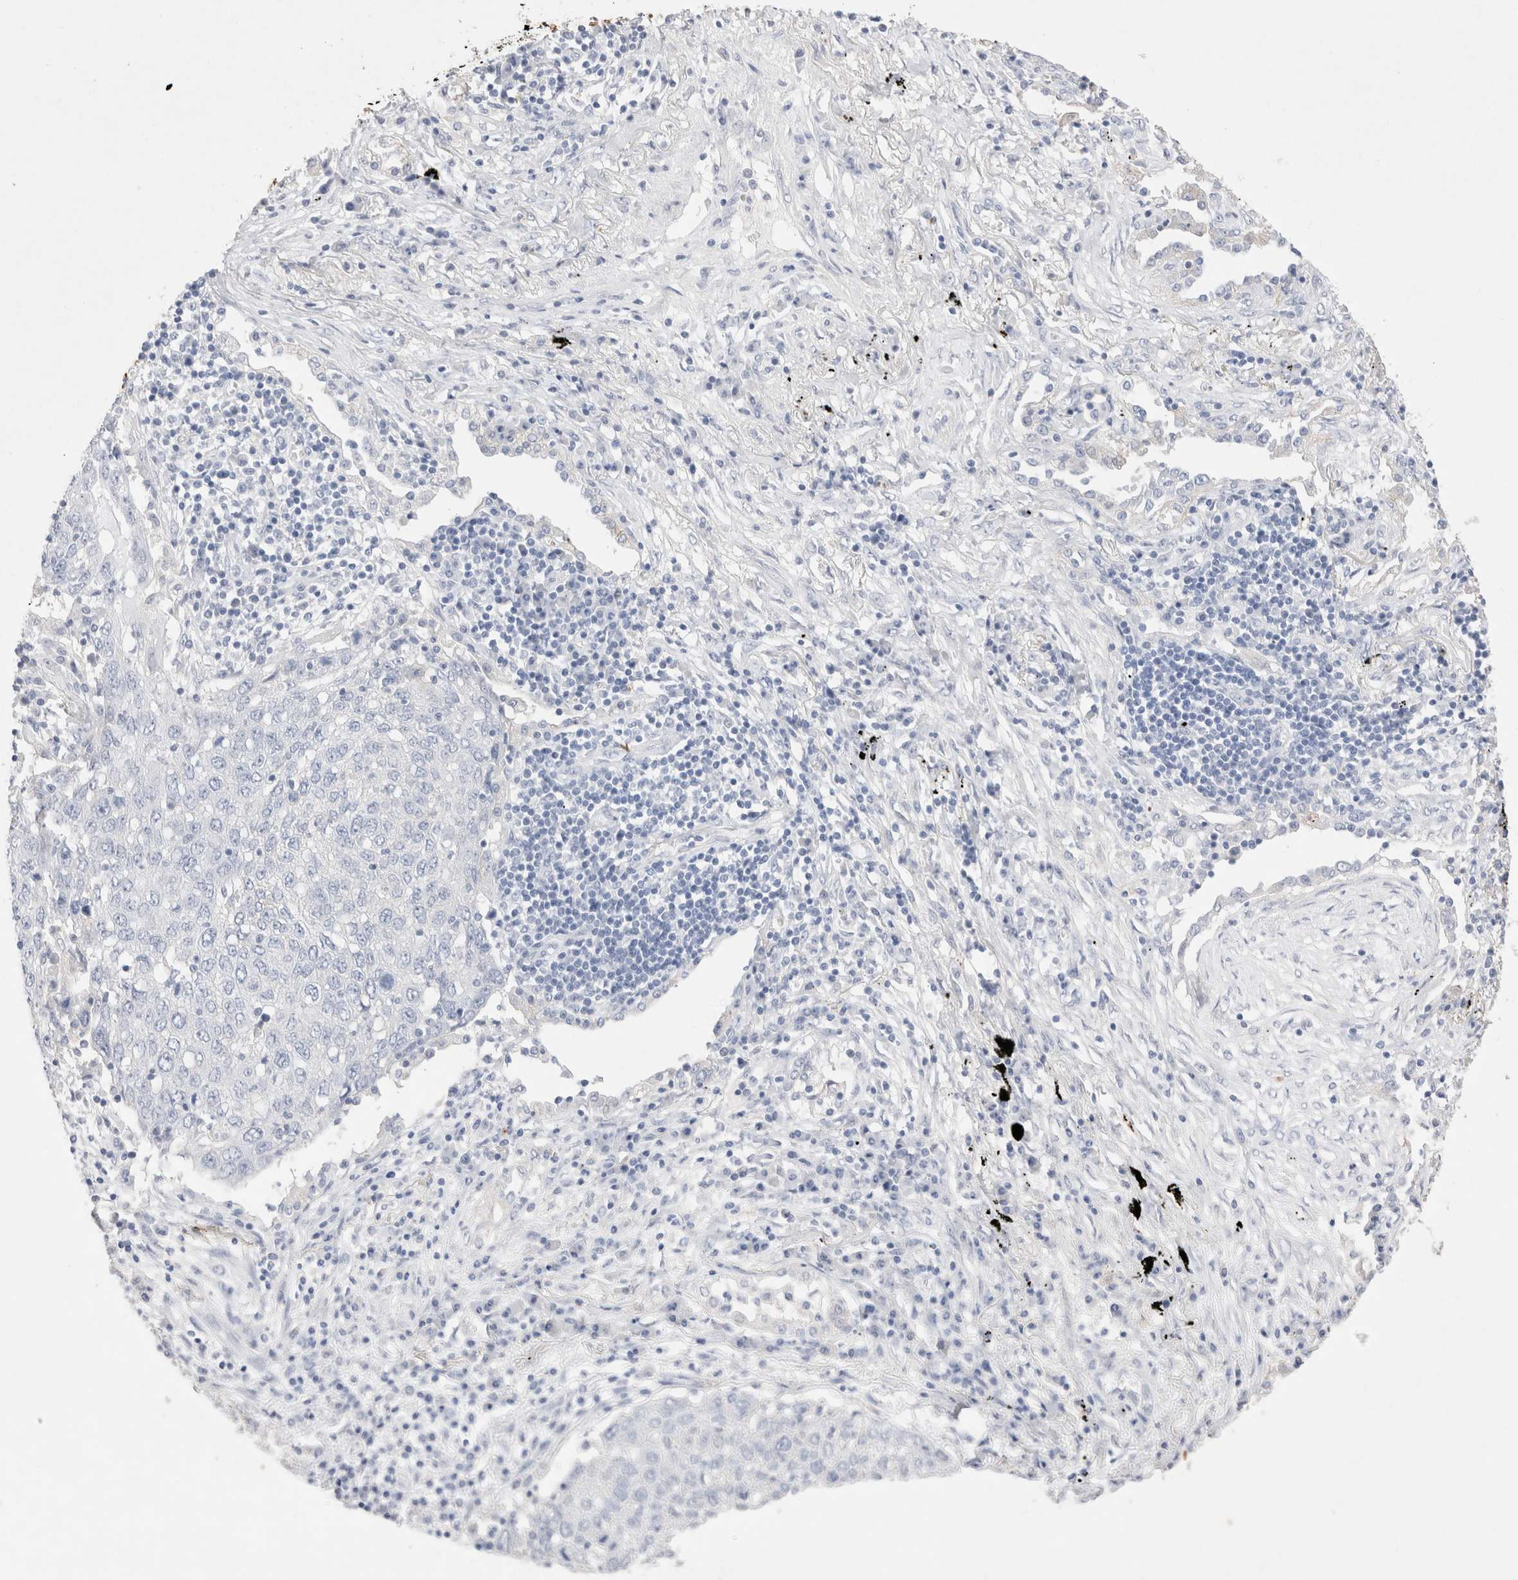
{"staining": {"intensity": "negative", "quantity": "none", "location": "none"}, "tissue": "lung cancer", "cell_type": "Tumor cells", "image_type": "cancer", "snomed": [{"axis": "morphology", "description": "Squamous cell carcinoma, NOS"}, {"axis": "topography", "description": "Lung"}], "caption": "DAB immunohistochemical staining of squamous cell carcinoma (lung) reveals no significant staining in tumor cells.", "gene": "EPCAM", "patient": {"sex": "female", "age": 63}}